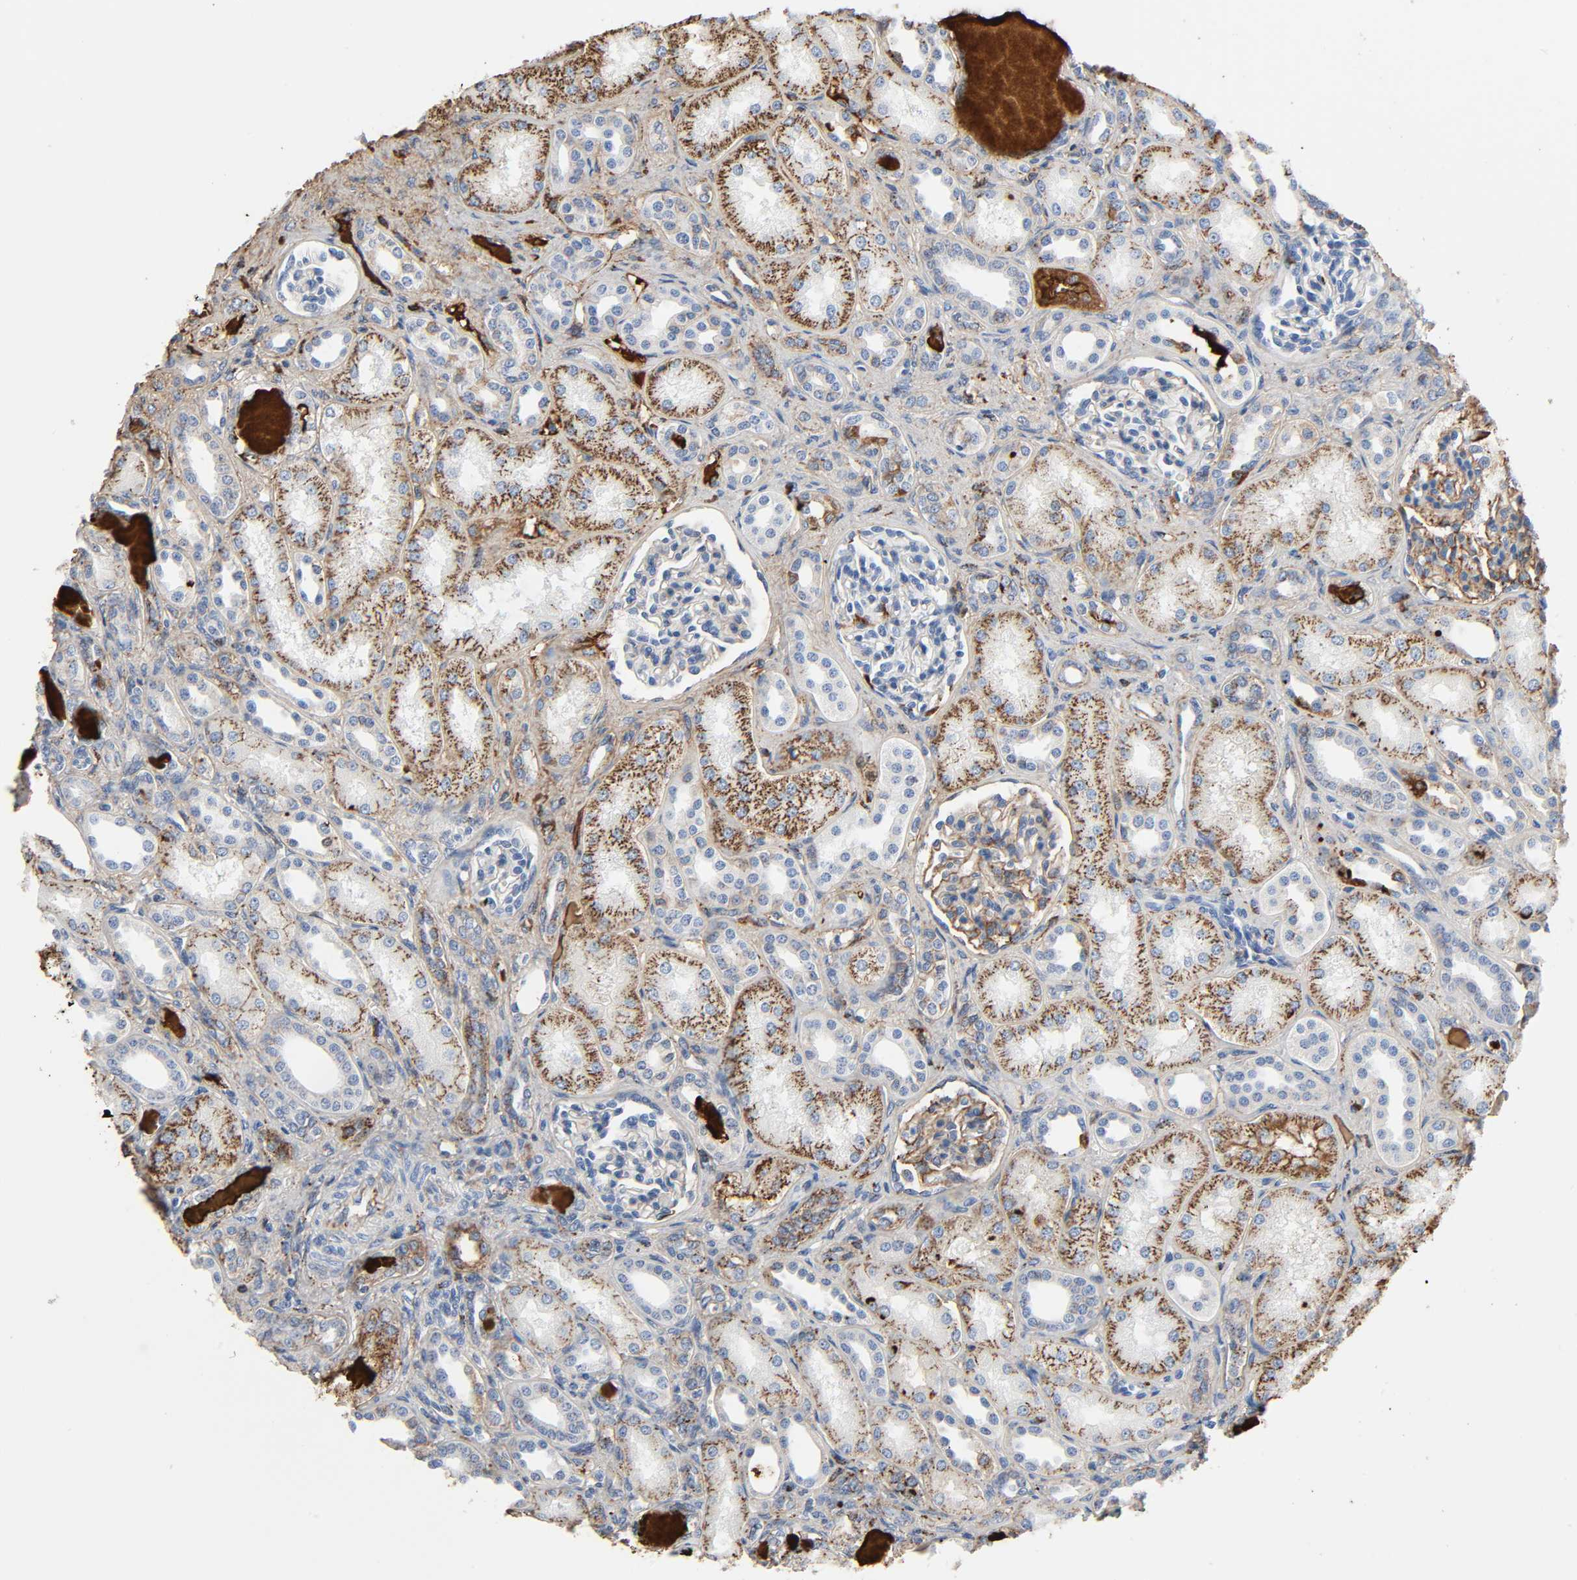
{"staining": {"intensity": "moderate", "quantity": "25%-75%", "location": "cytoplasmic/membranous"}, "tissue": "kidney", "cell_type": "Cells in glomeruli", "image_type": "normal", "snomed": [{"axis": "morphology", "description": "Normal tissue, NOS"}, {"axis": "topography", "description": "Kidney"}], "caption": "Protein staining reveals moderate cytoplasmic/membranous staining in approximately 25%-75% of cells in glomeruli in unremarkable kidney.", "gene": "C3", "patient": {"sex": "male", "age": 7}}